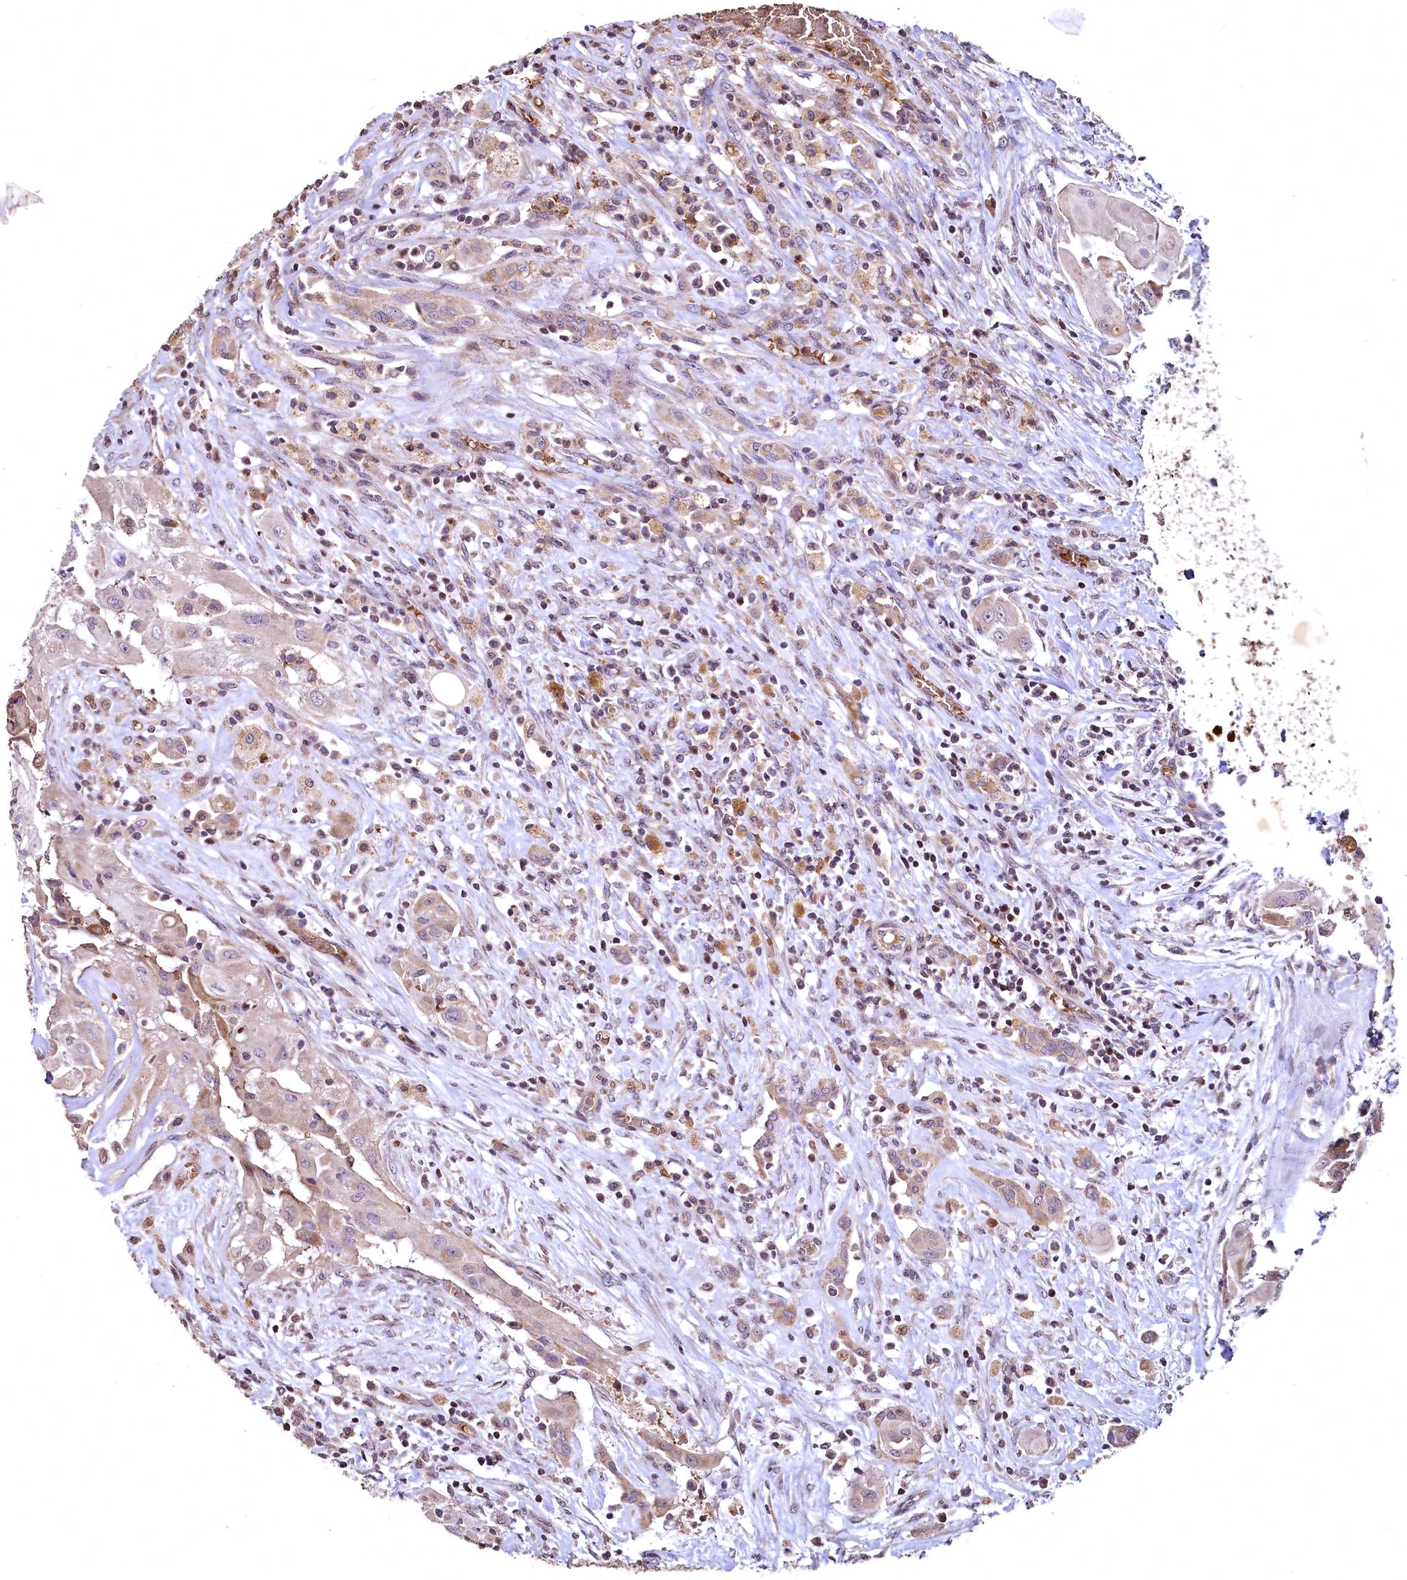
{"staining": {"intensity": "weak", "quantity": ">75%", "location": "cytoplasmic/membranous"}, "tissue": "thyroid cancer", "cell_type": "Tumor cells", "image_type": "cancer", "snomed": [{"axis": "morphology", "description": "Papillary adenocarcinoma, NOS"}, {"axis": "topography", "description": "Thyroid gland"}], "caption": "This micrograph exhibits IHC staining of human thyroid cancer, with low weak cytoplasmic/membranous expression in about >75% of tumor cells.", "gene": "SPTA1", "patient": {"sex": "female", "age": 59}}